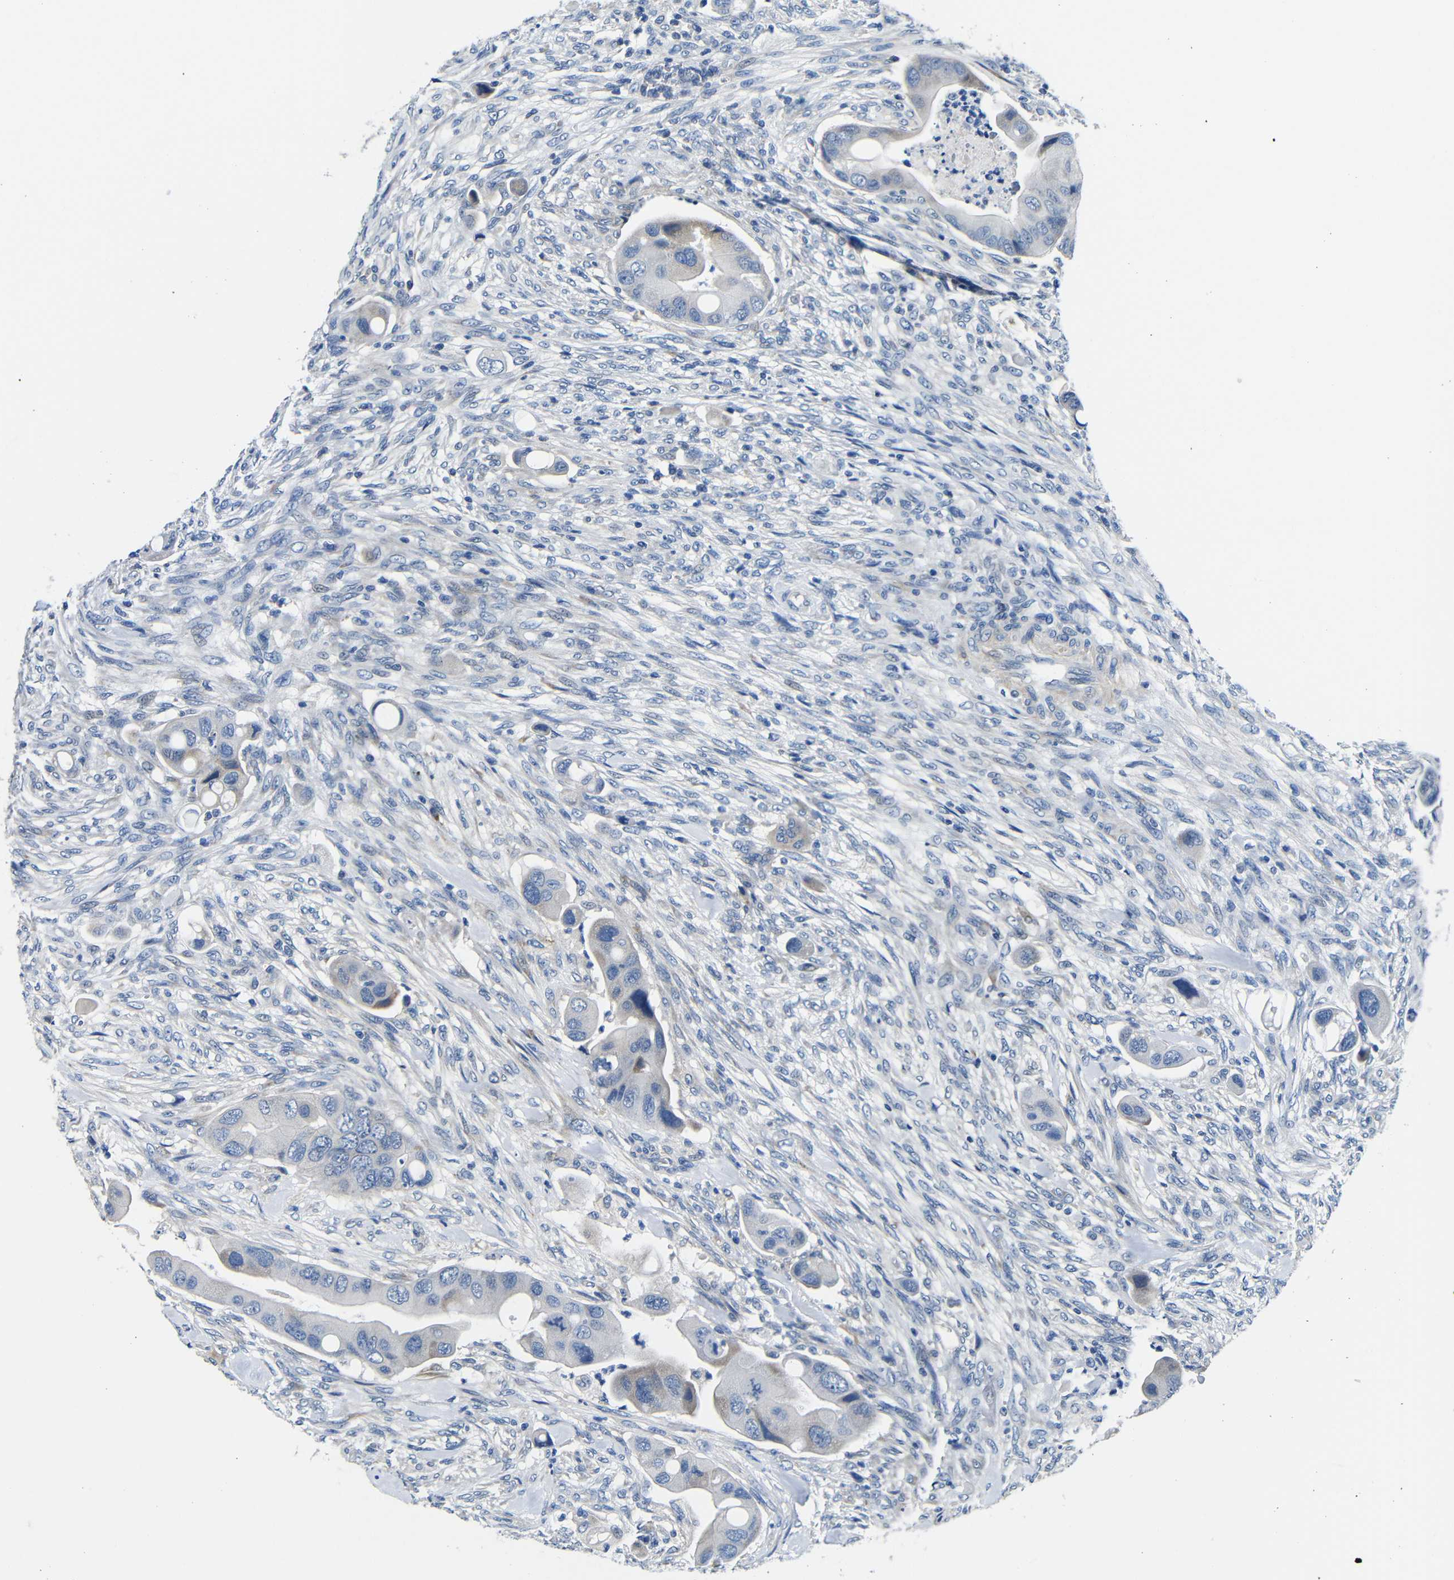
{"staining": {"intensity": "weak", "quantity": "<25%", "location": "cytoplasmic/membranous"}, "tissue": "colorectal cancer", "cell_type": "Tumor cells", "image_type": "cancer", "snomed": [{"axis": "morphology", "description": "Adenocarcinoma, NOS"}, {"axis": "topography", "description": "Rectum"}], "caption": "Colorectal cancer (adenocarcinoma) stained for a protein using immunohistochemistry shows no expression tumor cells.", "gene": "TNFAIP1", "patient": {"sex": "female", "age": 57}}